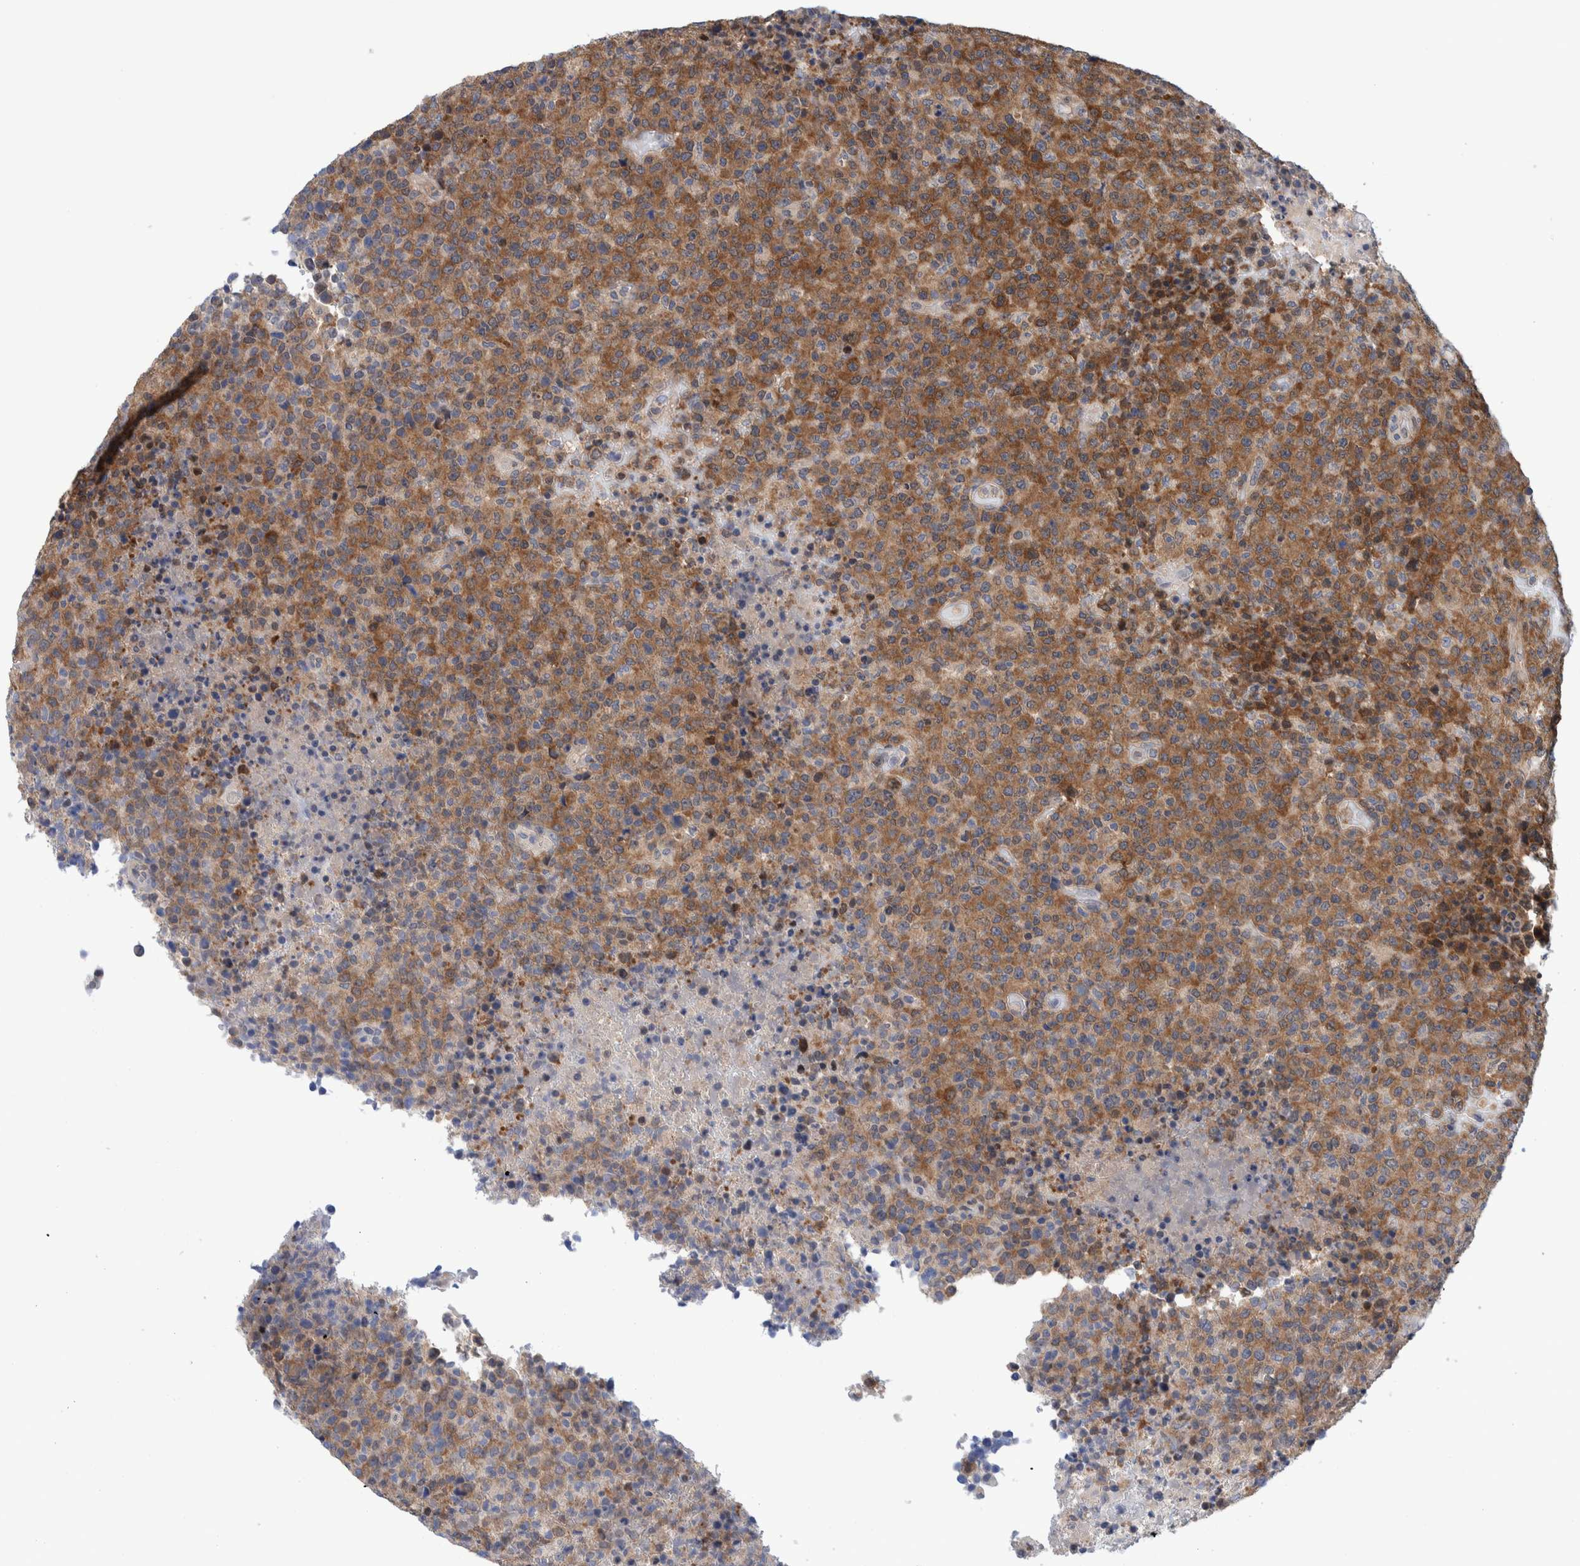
{"staining": {"intensity": "moderate", "quantity": ">75%", "location": "cytoplasmic/membranous"}, "tissue": "lymphoma", "cell_type": "Tumor cells", "image_type": "cancer", "snomed": [{"axis": "morphology", "description": "Malignant lymphoma, non-Hodgkin's type, High grade"}, {"axis": "topography", "description": "Lymph node"}], "caption": "High-power microscopy captured an IHC micrograph of lymphoma, revealing moderate cytoplasmic/membranous staining in about >75% of tumor cells.", "gene": "PFAS", "patient": {"sex": "male", "age": 13}}